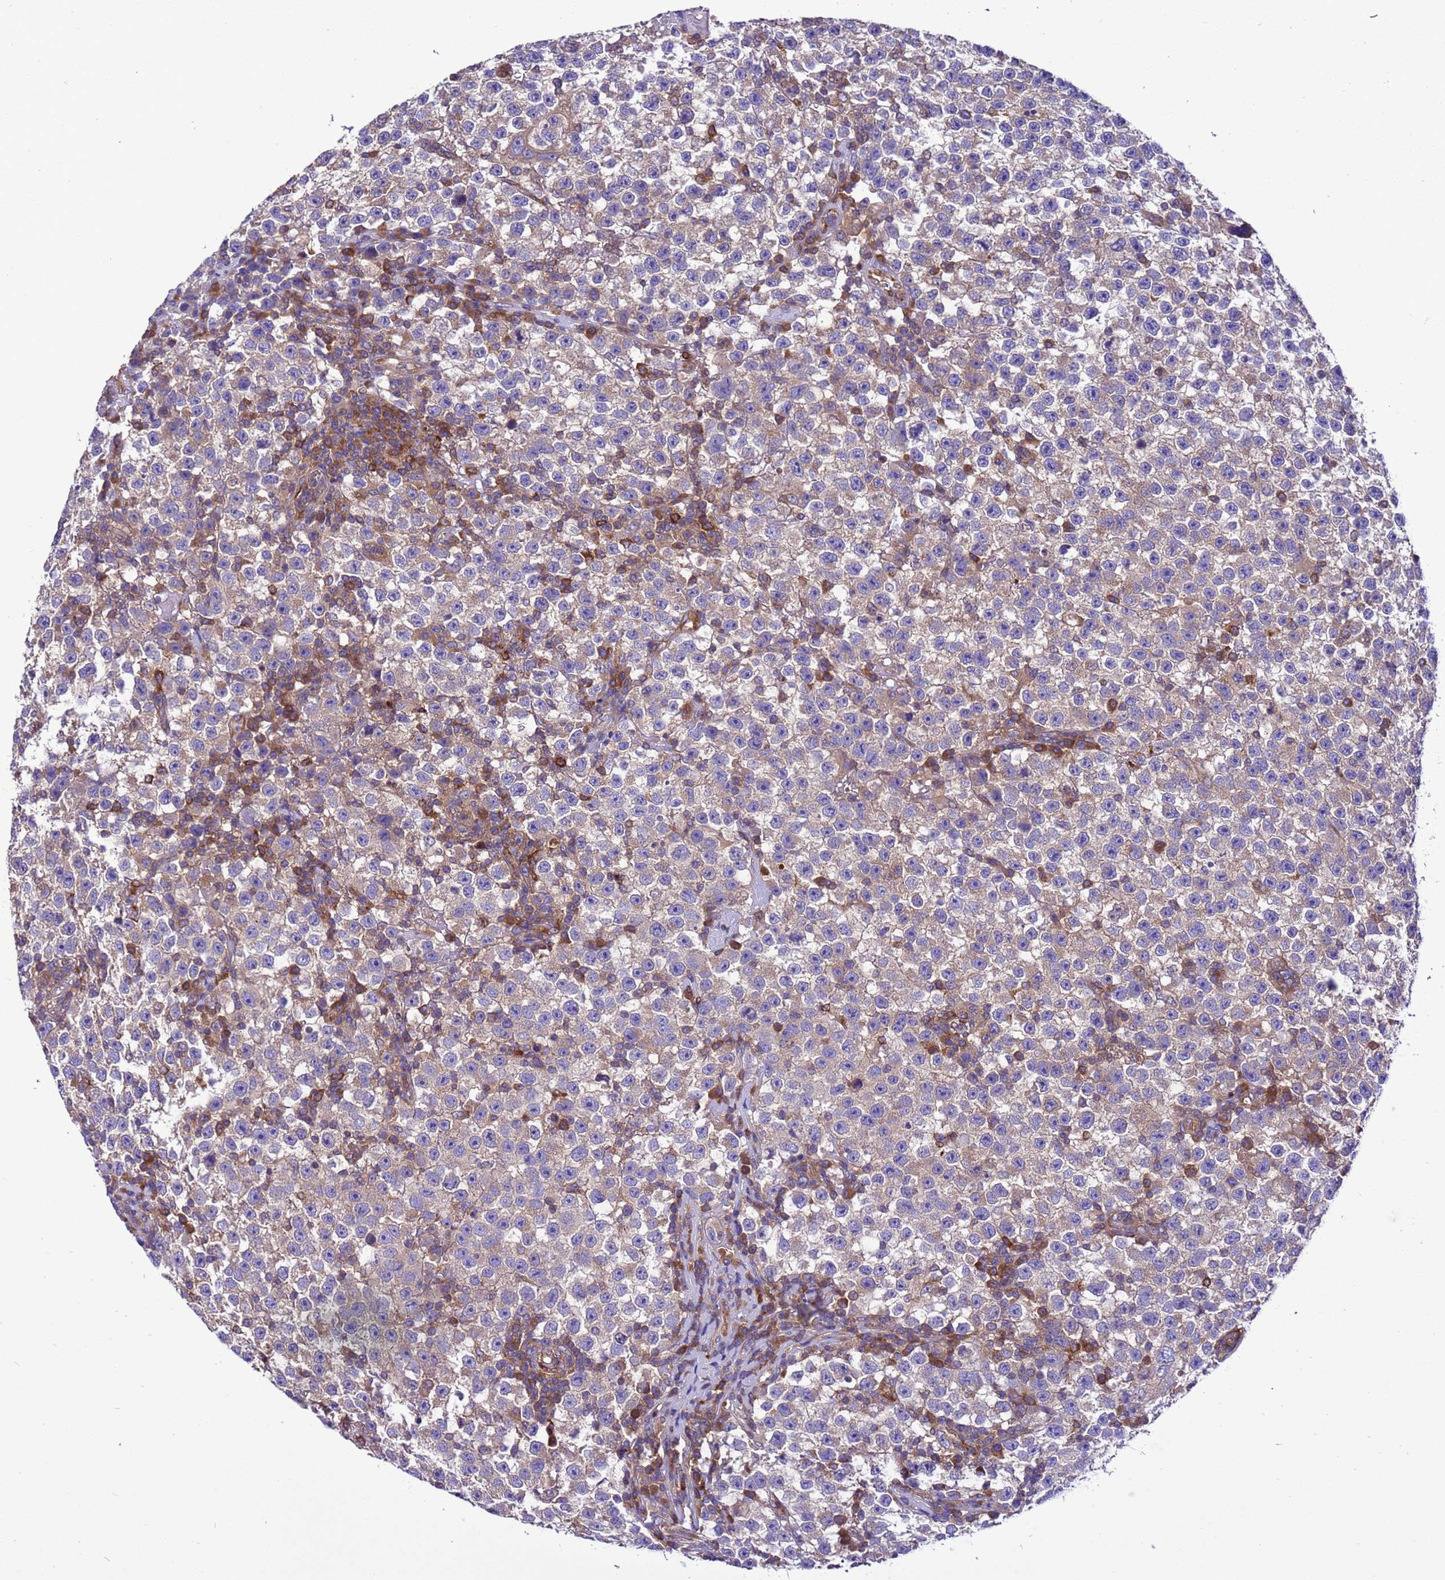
{"staining": {"intensity": "weak", "quantity": "25%-75%", "location": "cytoplasmic/membranous"}, "tissue": "testis cancer", "cell_type": "Tumor cells", "image_type": "cancer", "snomed": [{"axis": "morphology", "description": "Seminoma, NOS"}, {"axis": "topography", "description": "Testis"}], "caption": "This micrograph demonstrates testis seminoma stained with immunohistochemistry (IHC) to label a protein in brown. The cytoplasmic/membranous of tumor cells show weak positivity for the protein. Nuclei are counter-stained blue.", "gene": "RABEP2", "patient": {"sex": "male", "age": 22}}